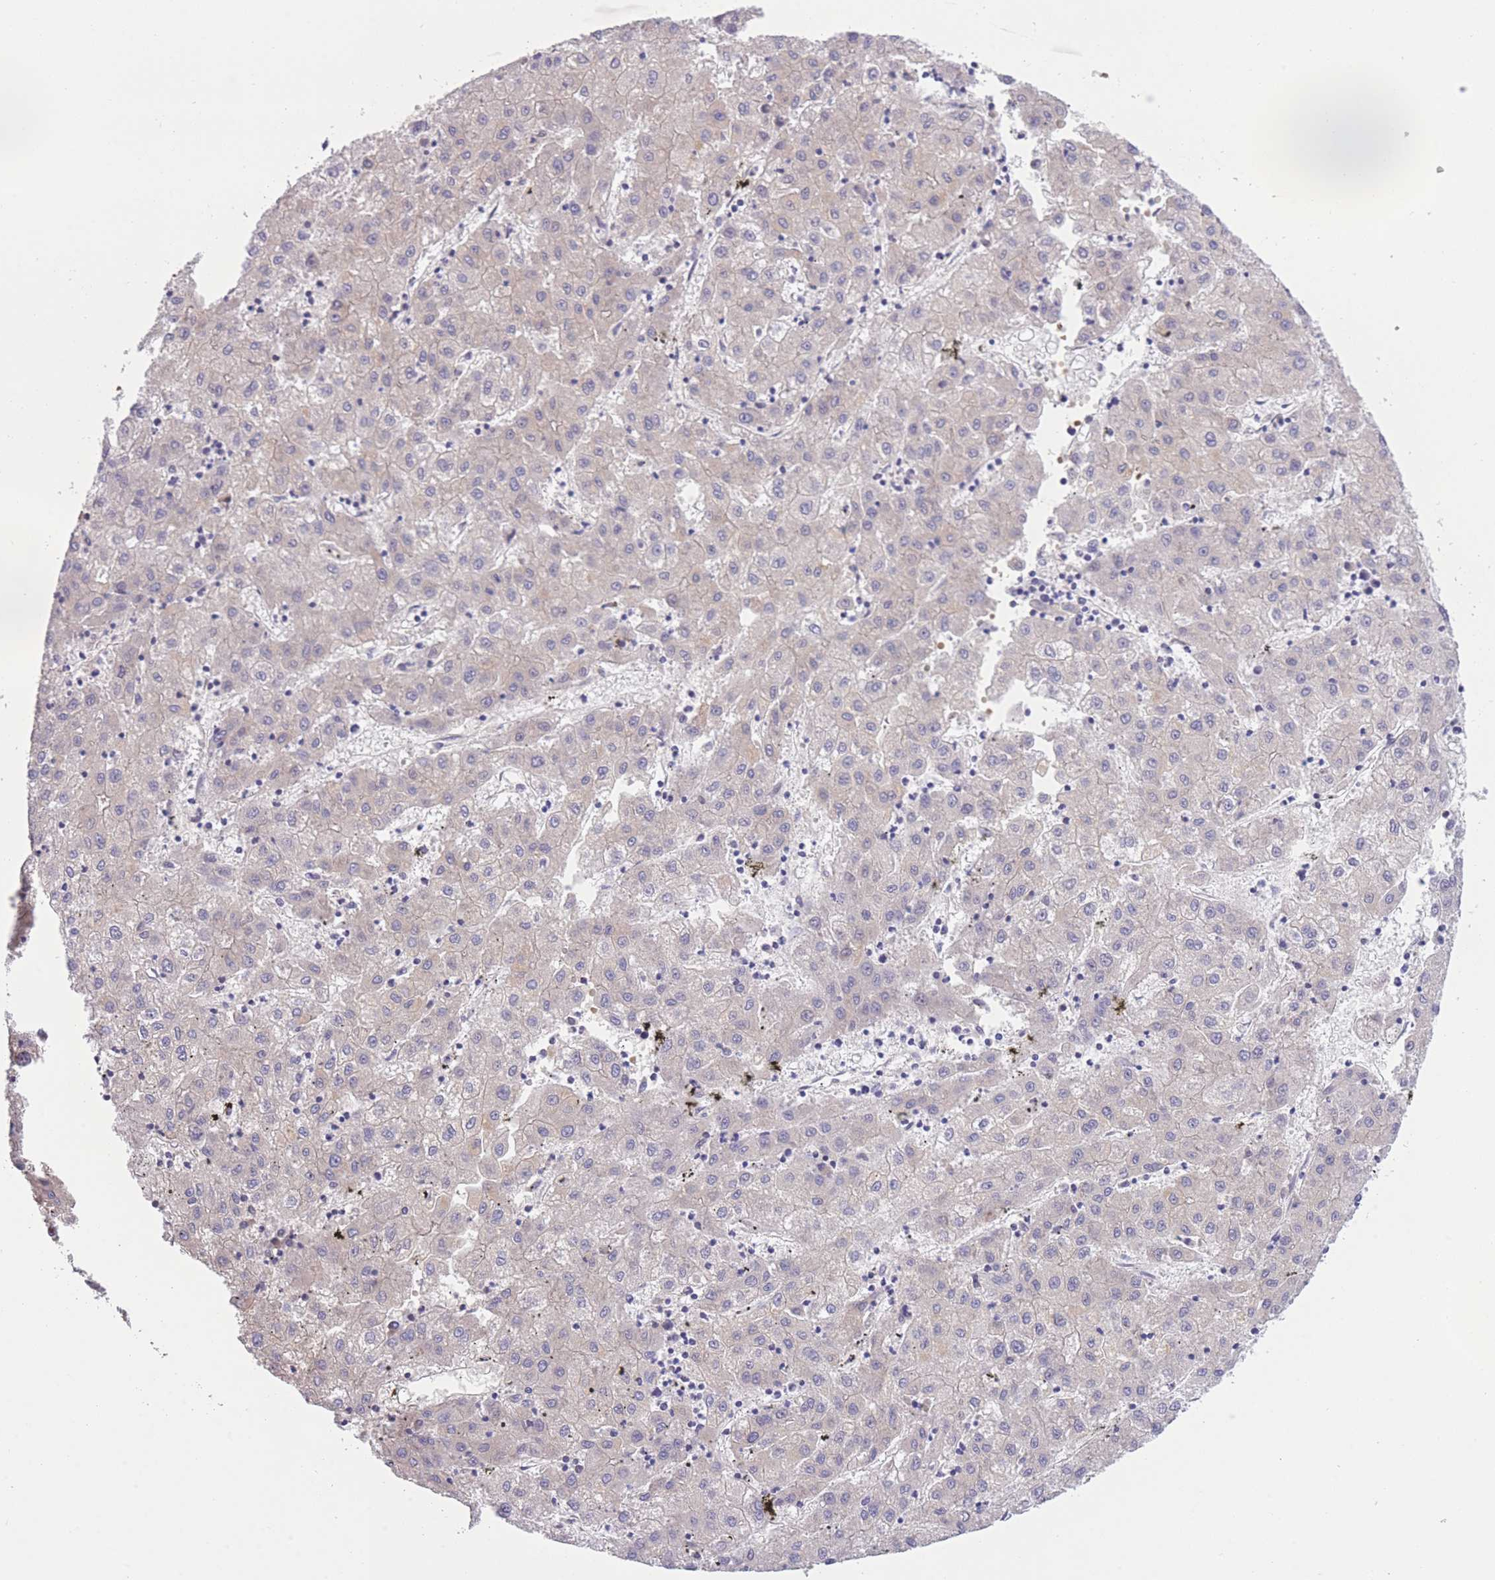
{"staining": {"intensity": "negative", "quantity": "none", "location": "none"}, "tissue": "liver cancer", "cell_type": "Tumor cells", "image_type": "cancer", "snomed": [{"axis": "morphology", "description": "Carcinoma, Hepatocellular, NOS"}, {"axis": "topography", "description": "Liver"}], "caption": "An image of human liver cancer is negative for staining in tumor cells.", "gene": "WWOX", "patient": {"sex": "male", "age": 72}}